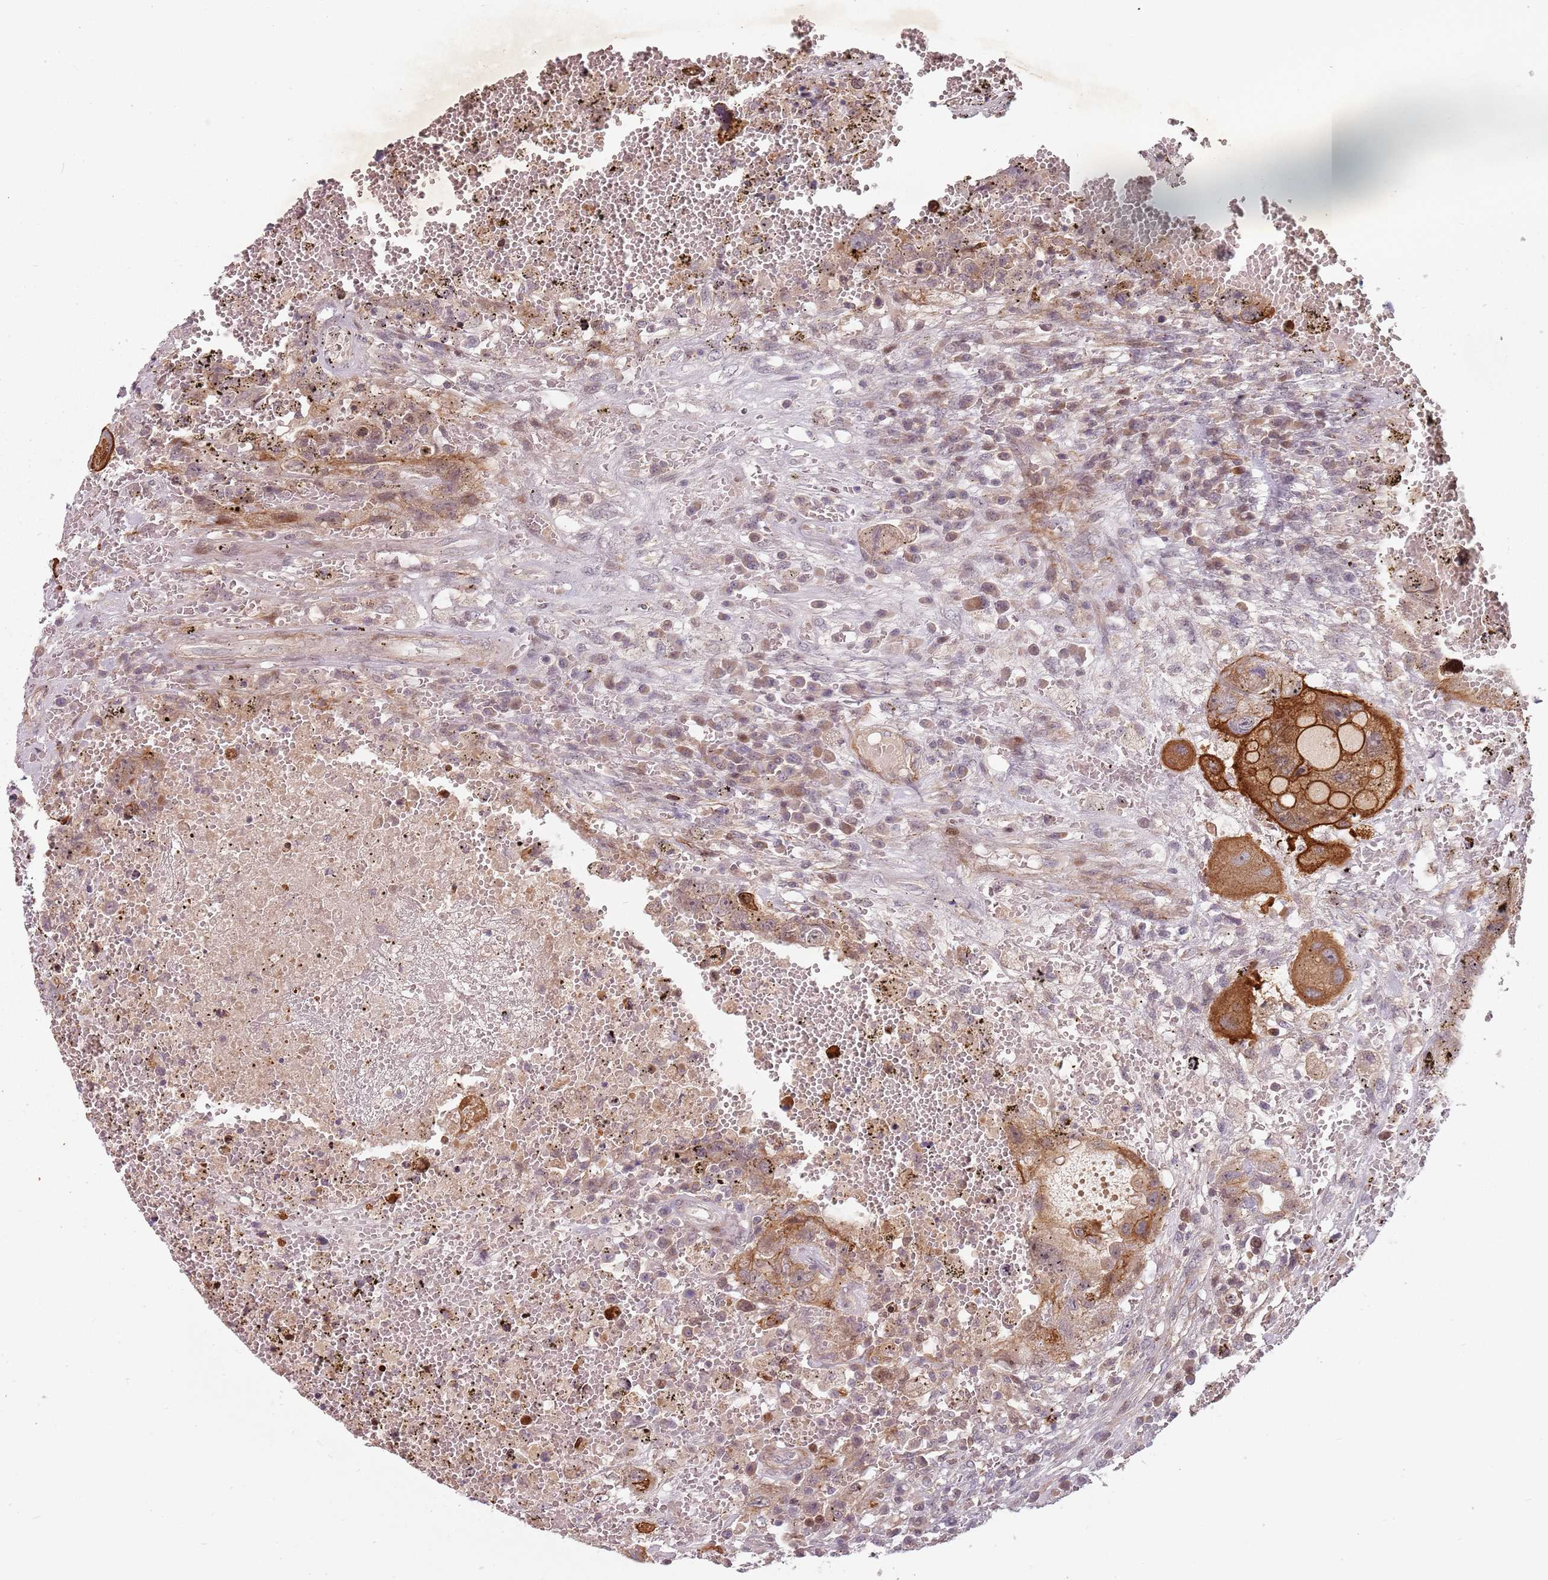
{"staining": {"intensity": "strong", "quantity": "<25%", "location": "cytoplasmic/membranous"}, "tissue": "testis cancer", "cell_type": "Tumor cells", "image_type": "cancer", "snomed": [{"axis": "morphology", "description": "Carcinoma, Embryonal, NOS"}, {"axis": "topography", "description": "Testis"}], "caption": "IHC histopathology image of human testis cancer stained for a protein (brown), which displays medium levels of strong cytoplasmic/membranous expression in about <25% of tumor cells.", "gene": "RPS6KA2", "patient": {"sex": "male", "age": 26}}